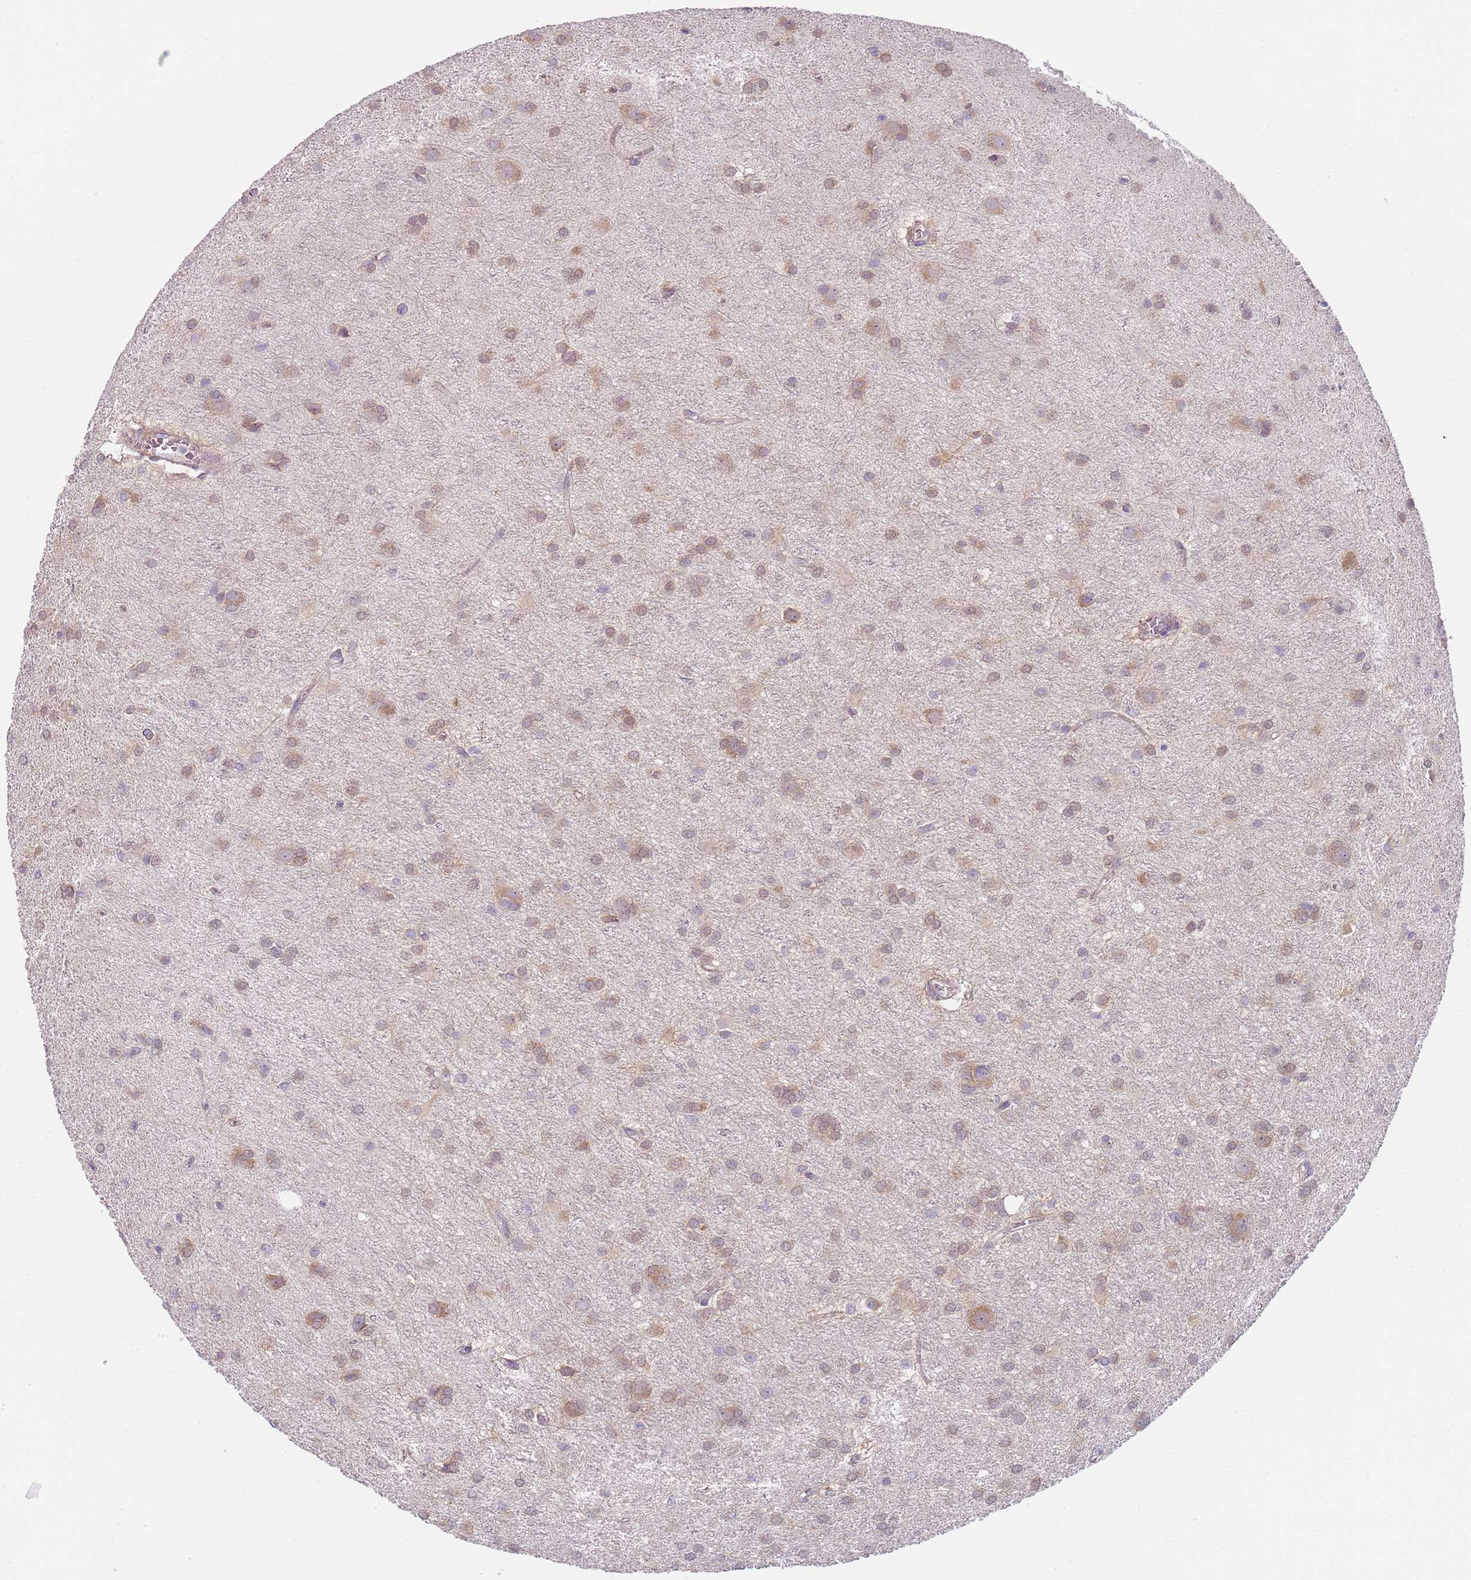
{"staining": {"intensity": "weak", "quantity": ">75%", "location": "cytoplasmic/membranous"}, "tissue": "glioma", "cell_type": "Tumor cells", "image_type": "cancer", "snomed": [{"axis": "morphology", "description": "Glioma, malignant, High grade"}, {"axis": "topography", "description": "Brain"}], "caption": "Glioma stained with a brown dye shows weak cytoplasmic/membranous positive expression in approximately >75% of tumor cells.", "gene": "SLC26A6", "patient": {"sex": "female", "age": 50}}